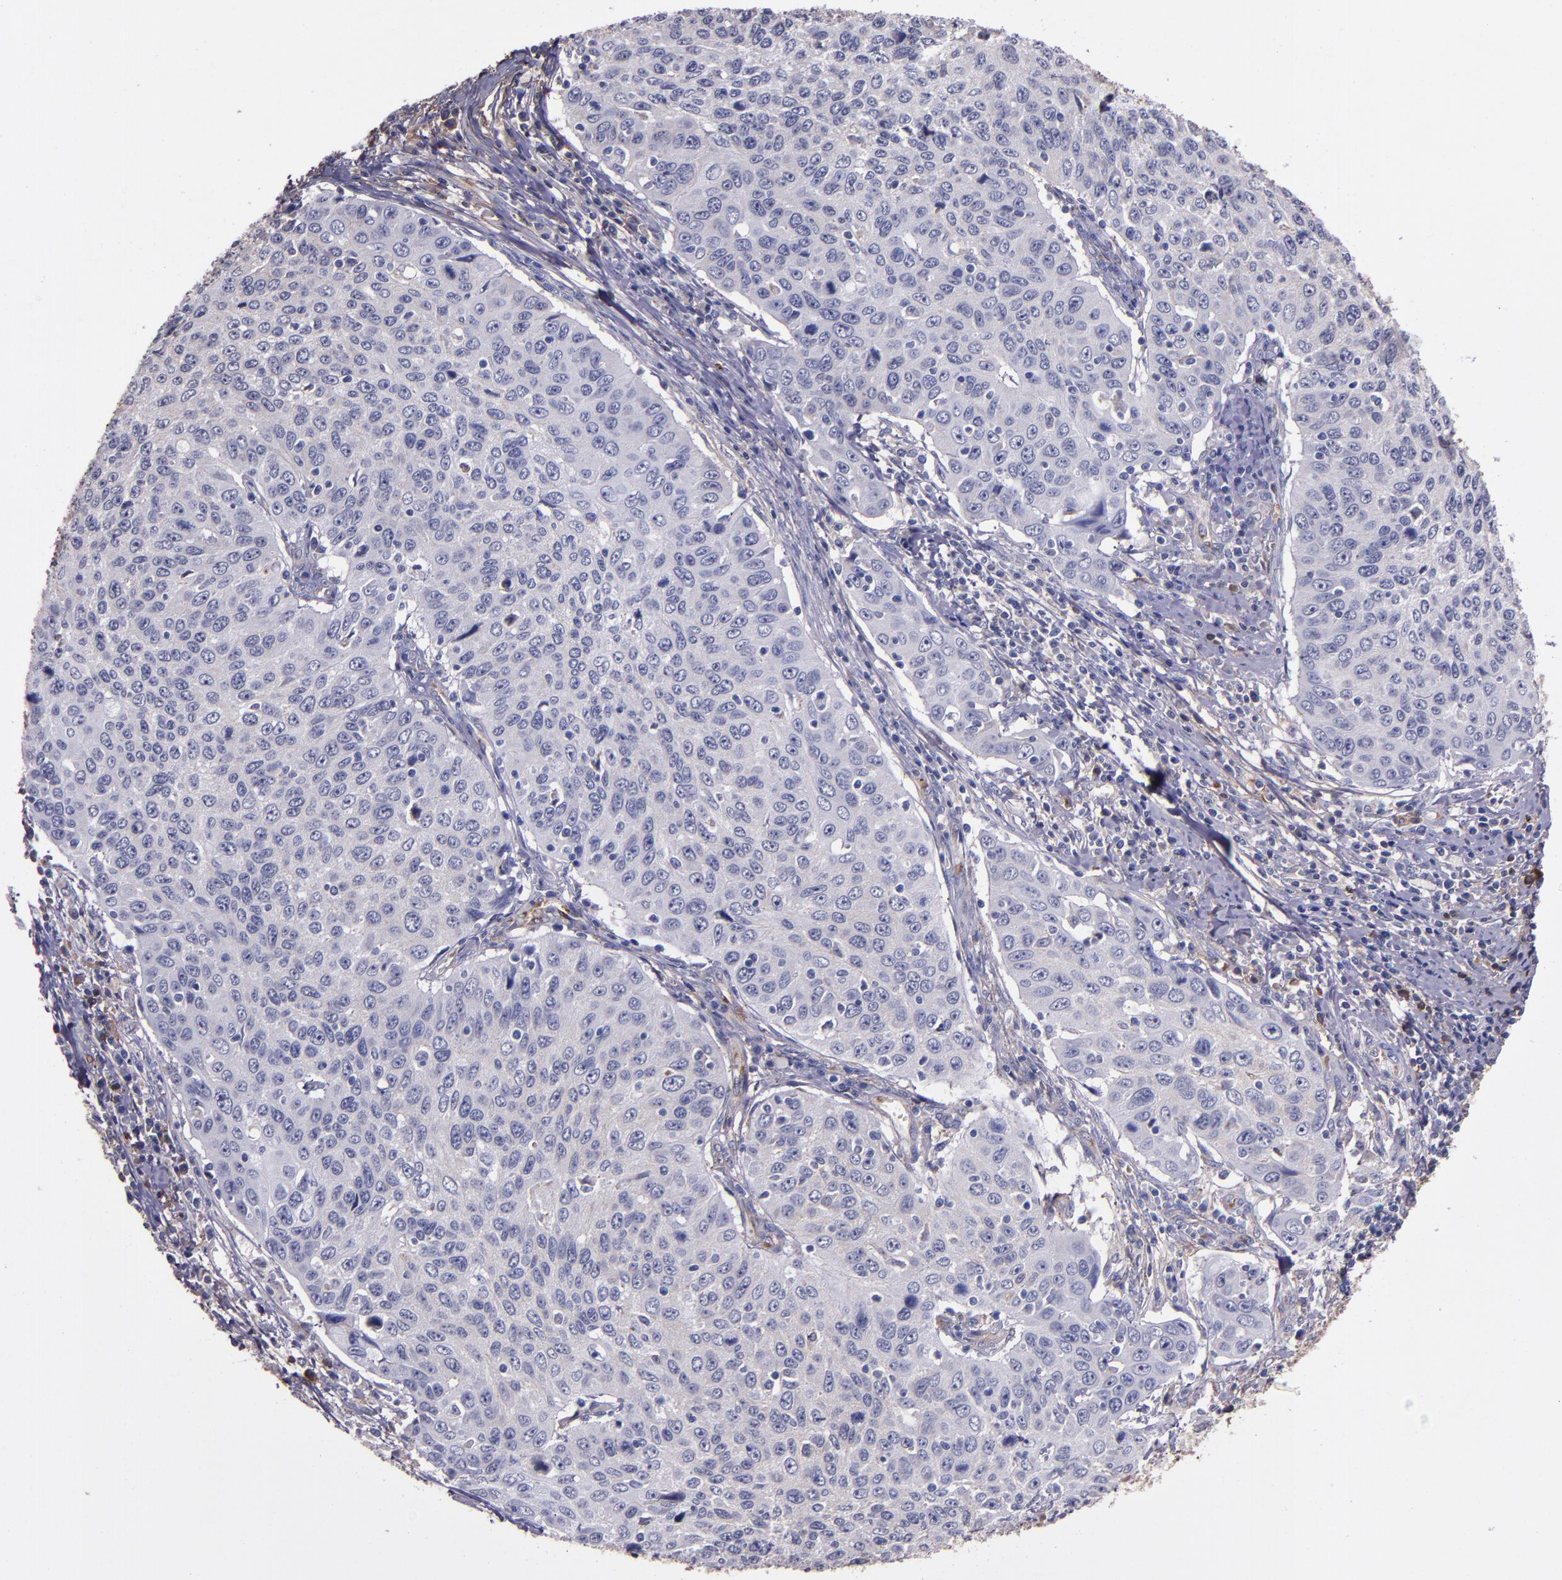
{"staining": {"intensity": "negative", "quantity": "none", "location": "none"}, "tissue": "cervical cancer", "cell_type": "Tumor cells", "image_type": "cancer", "snomed": [{"axis": "morphology", "description": "Squamous cell carcinoma, NOS"}, {"axis": "topography", "description": "Cervix"}], "caption": "Protein analysis of cervical cancer reveals no significant expression in tumor cells.", "gene": "A2M", "patient": {"sex": "female", "age": 53}}